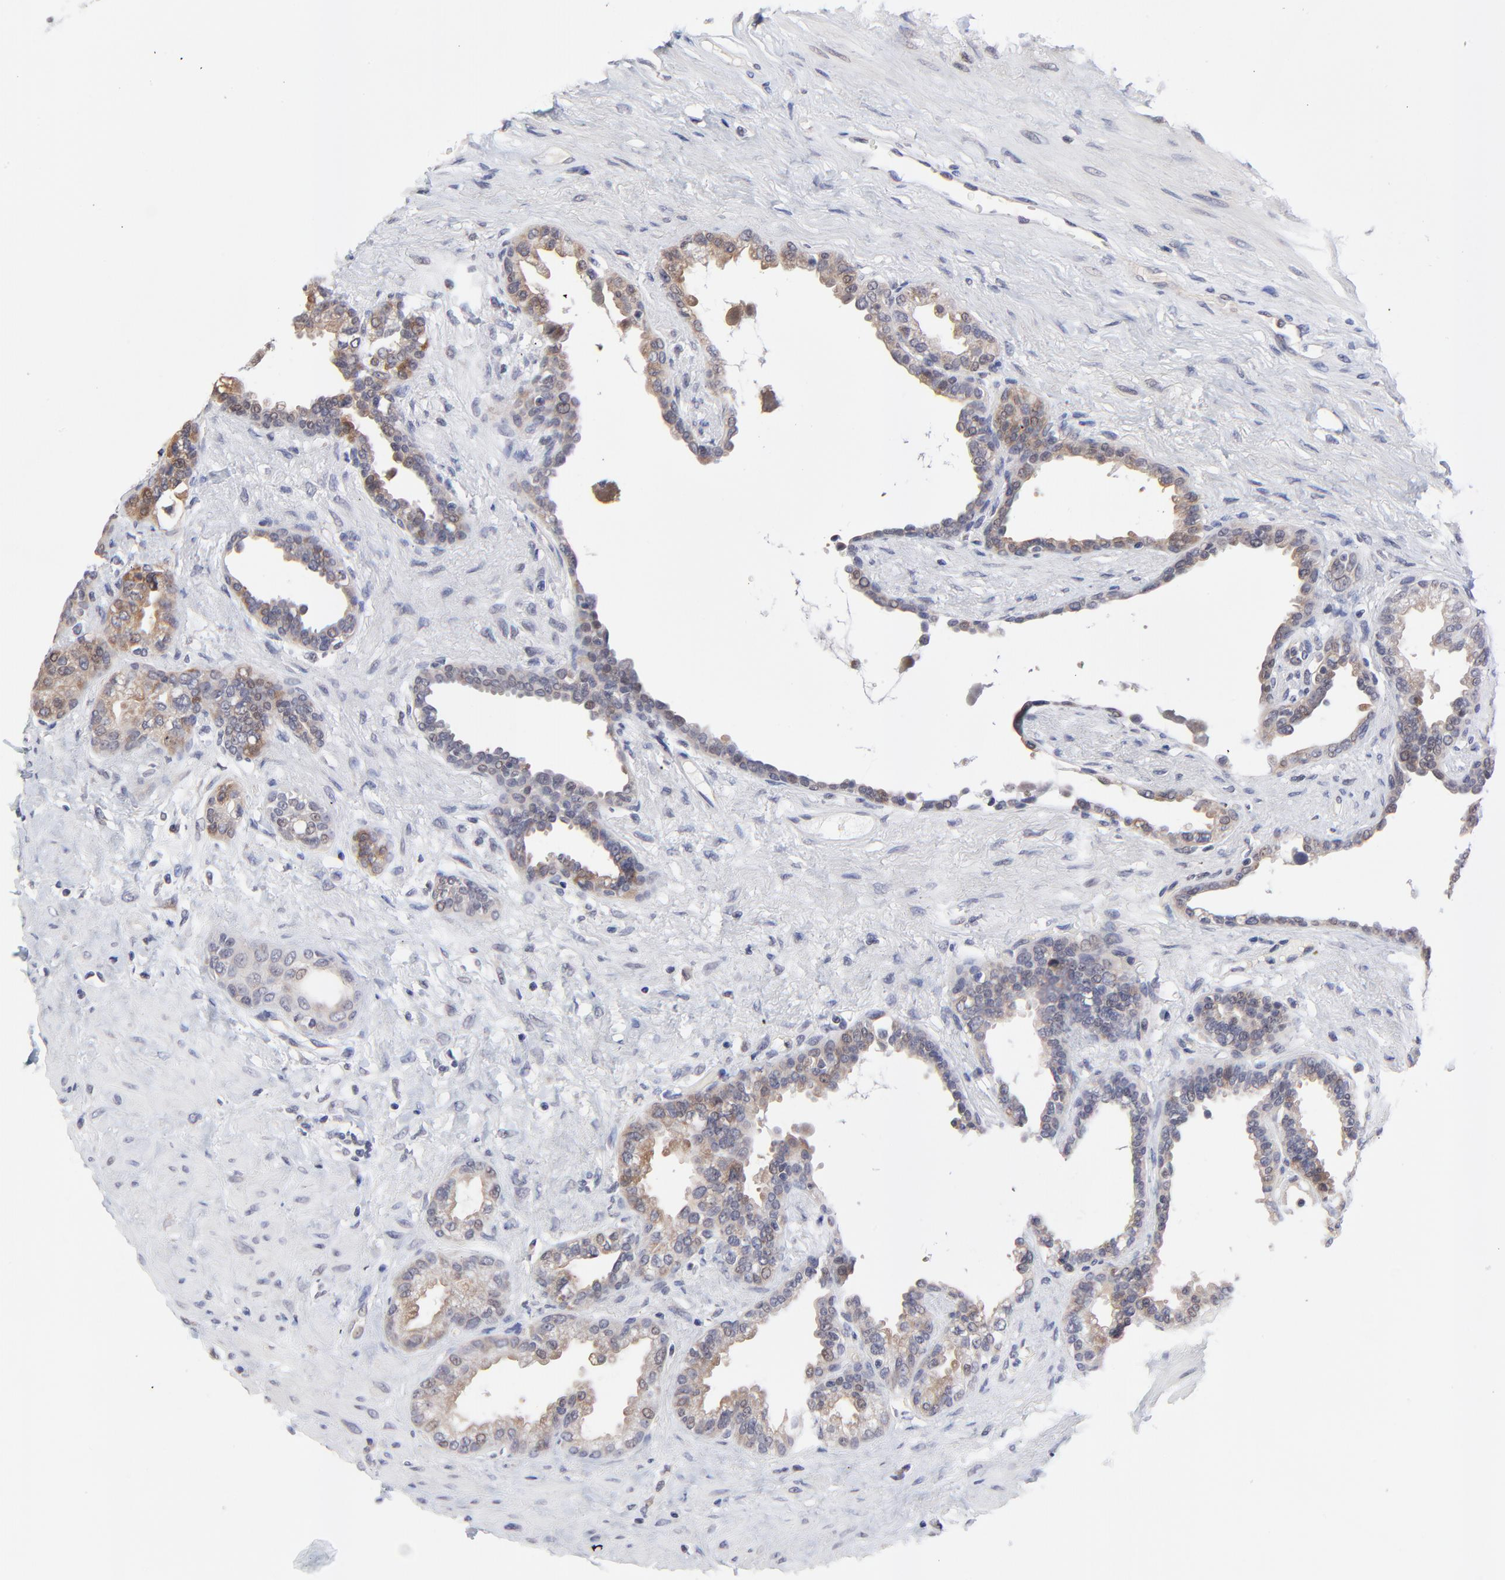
{"staining": {"intensity": "weak", "quantity": ">75%", "location": "cytoplasmic/membranous"}, "tissue": "seminal vesicle", "cell_type": "Glandular cells", "image_type": "normal", "snomed": [{"axis": "morphology", "description": "Normal tissue, NOS"}, {"axis": "topography", "description": "Seminal veicle"}], "caption": "This image displays immunohistochemistry staining of unremarkable seminal vesicle, with low weak cytoplasmic/membranous positivity in approximately >75% of glandular cells.", "gene": "FBXO8", "patient": {"sex": "male", "age": 61}}